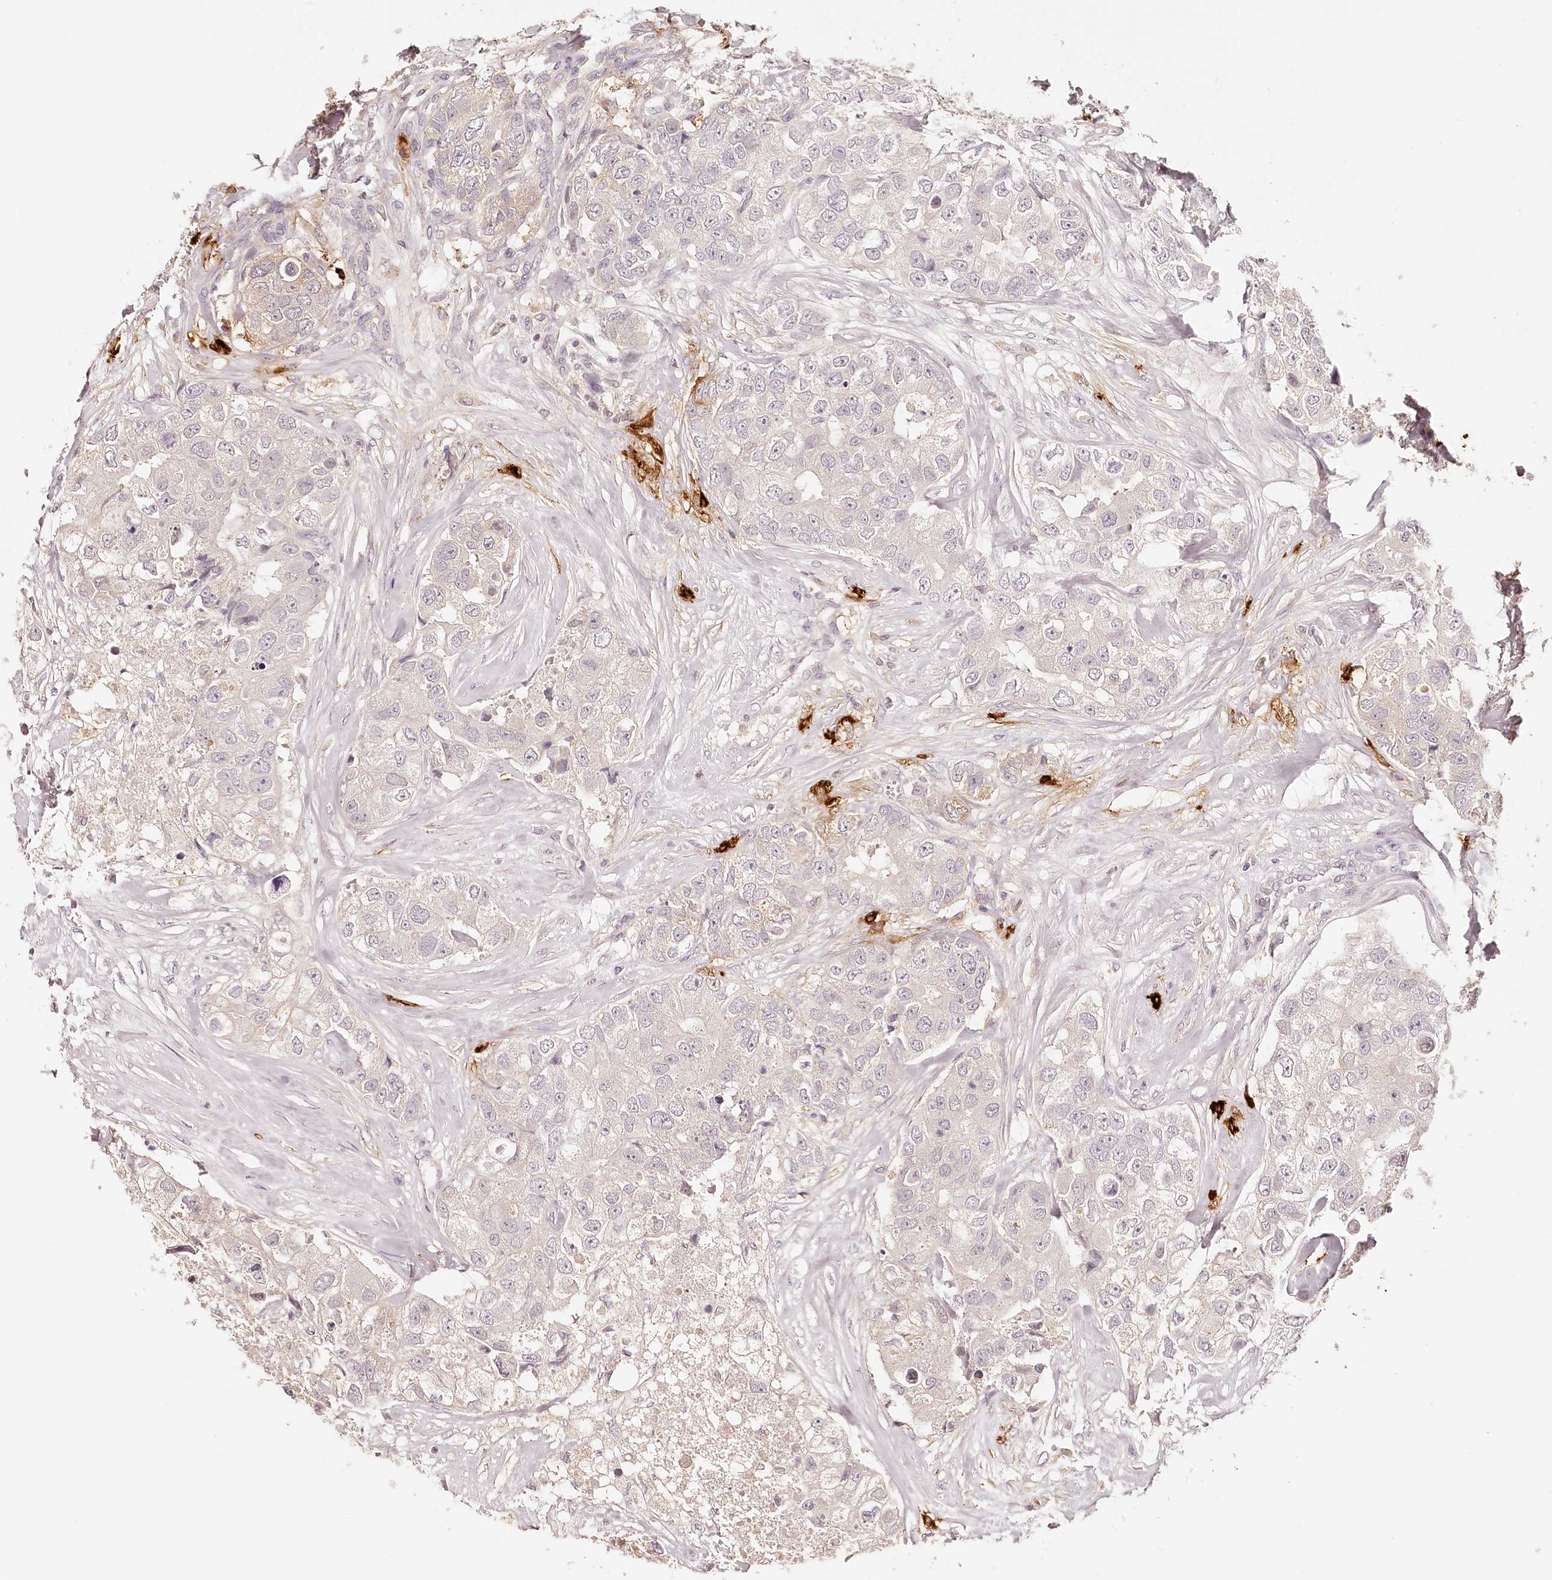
{"staining": {"intensity": "negative", "quantity": "none", "location": "none"}, "tissue": "breast cancer", "cell_type": "Tumor cells", "image_type": "cancer", "snomed": [{"axis": "morphology", "description": "Duct carcinoma"}, {"axis": "topography", "description": "Breast"}], "caption": "A high-resolution histopathology image shows IHC staining of breast cancer, which shows no significant expression in tumor cells.", "gene": "SYNGR1", "patient": {"sex": "female", "age": 62}}